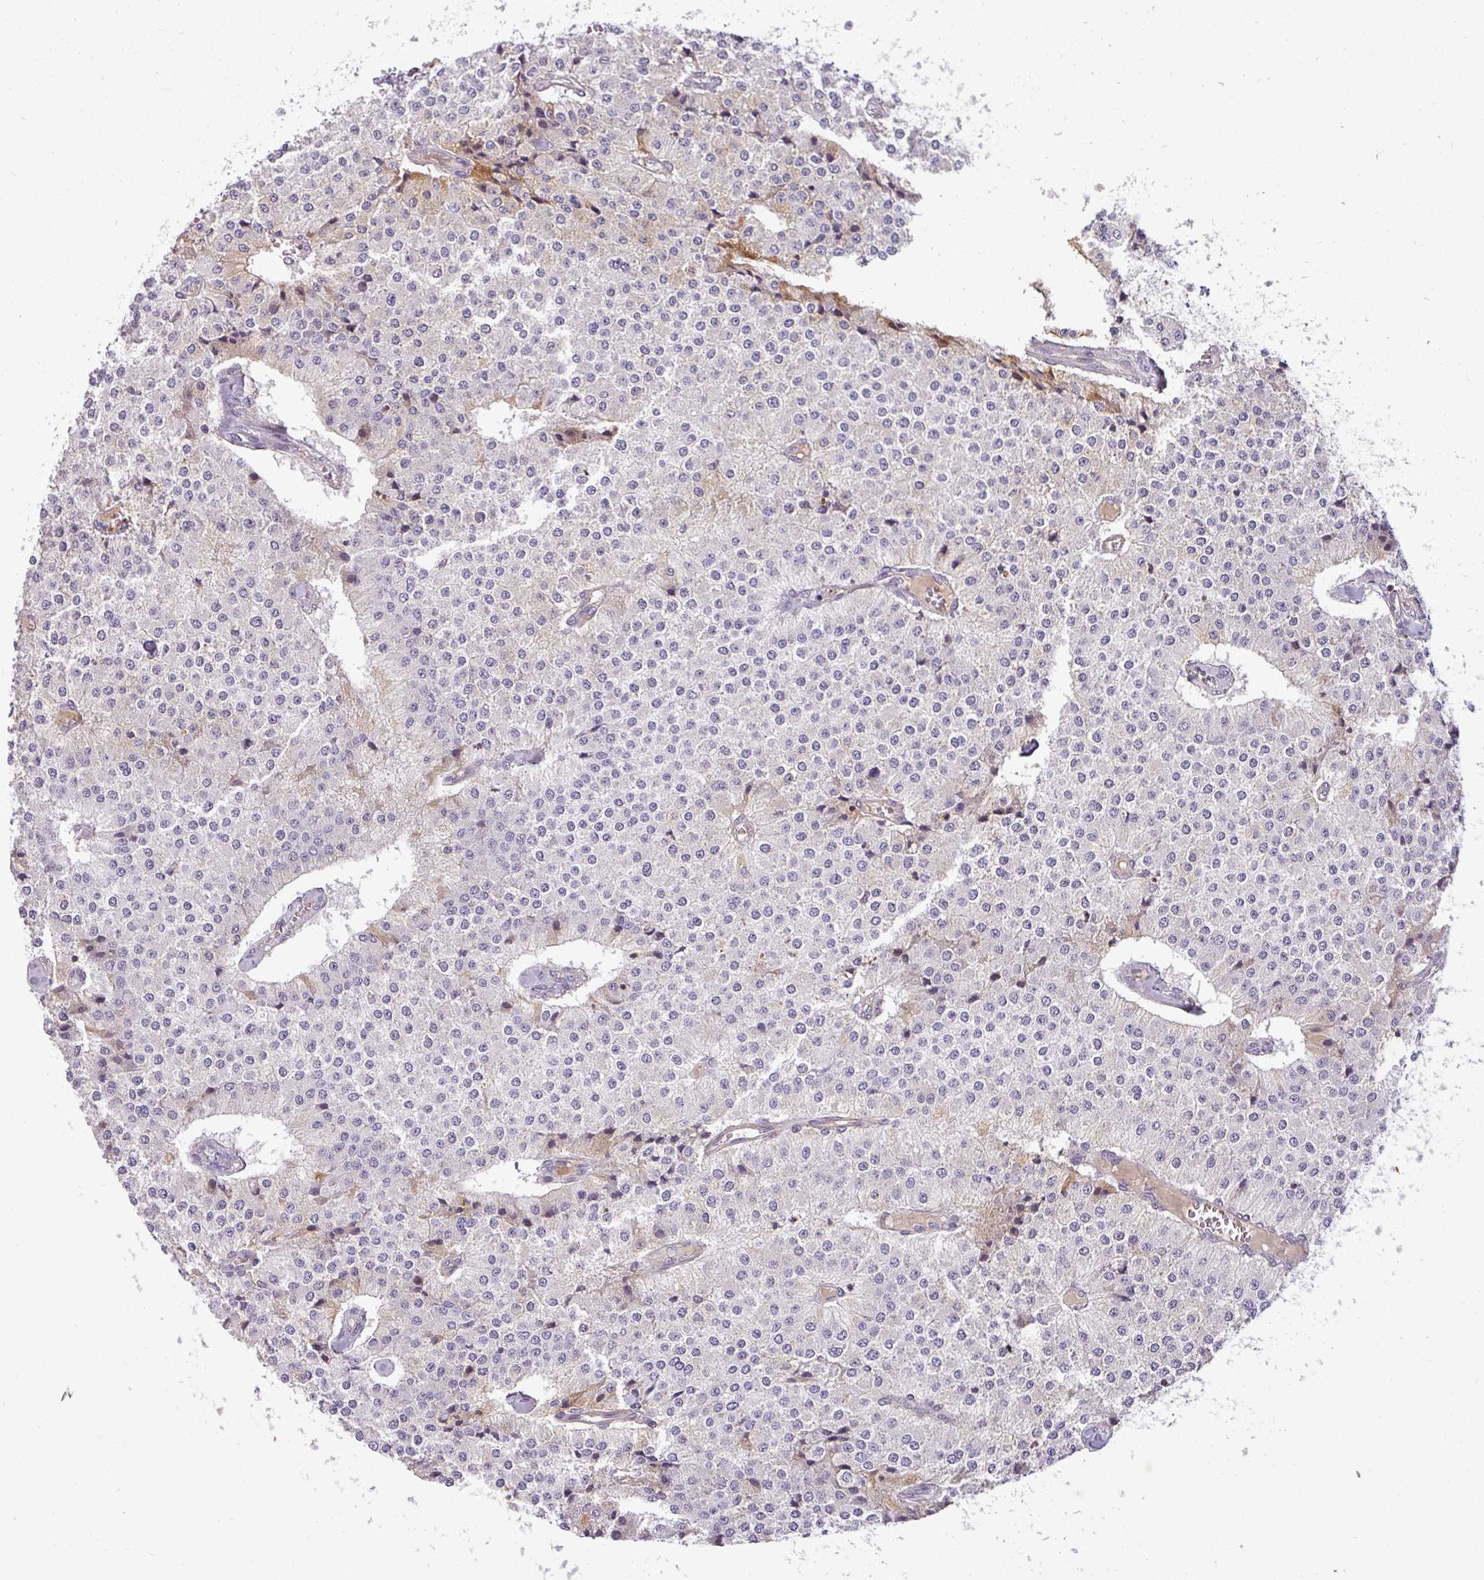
{"staining": {"intensity": "negative", "quantity": "none", "location": "none"}, "tissue": "carcinoid", "cell_type": "Tumor cells", "image_type": "cancer", "snomed": [{"axis": "morphology", "description": "Carcinoid, malignant, NOS"}, {"axis": "topography", "description": "Colon"}], "caption": "A high-resolution micrograph shows immunohistochemistry (IHC) staining of carcinoid, which exhibits no significant expression in tumor cells.", "gene": "ZNF835", "patient": {"sex": "female", "age": 52}}